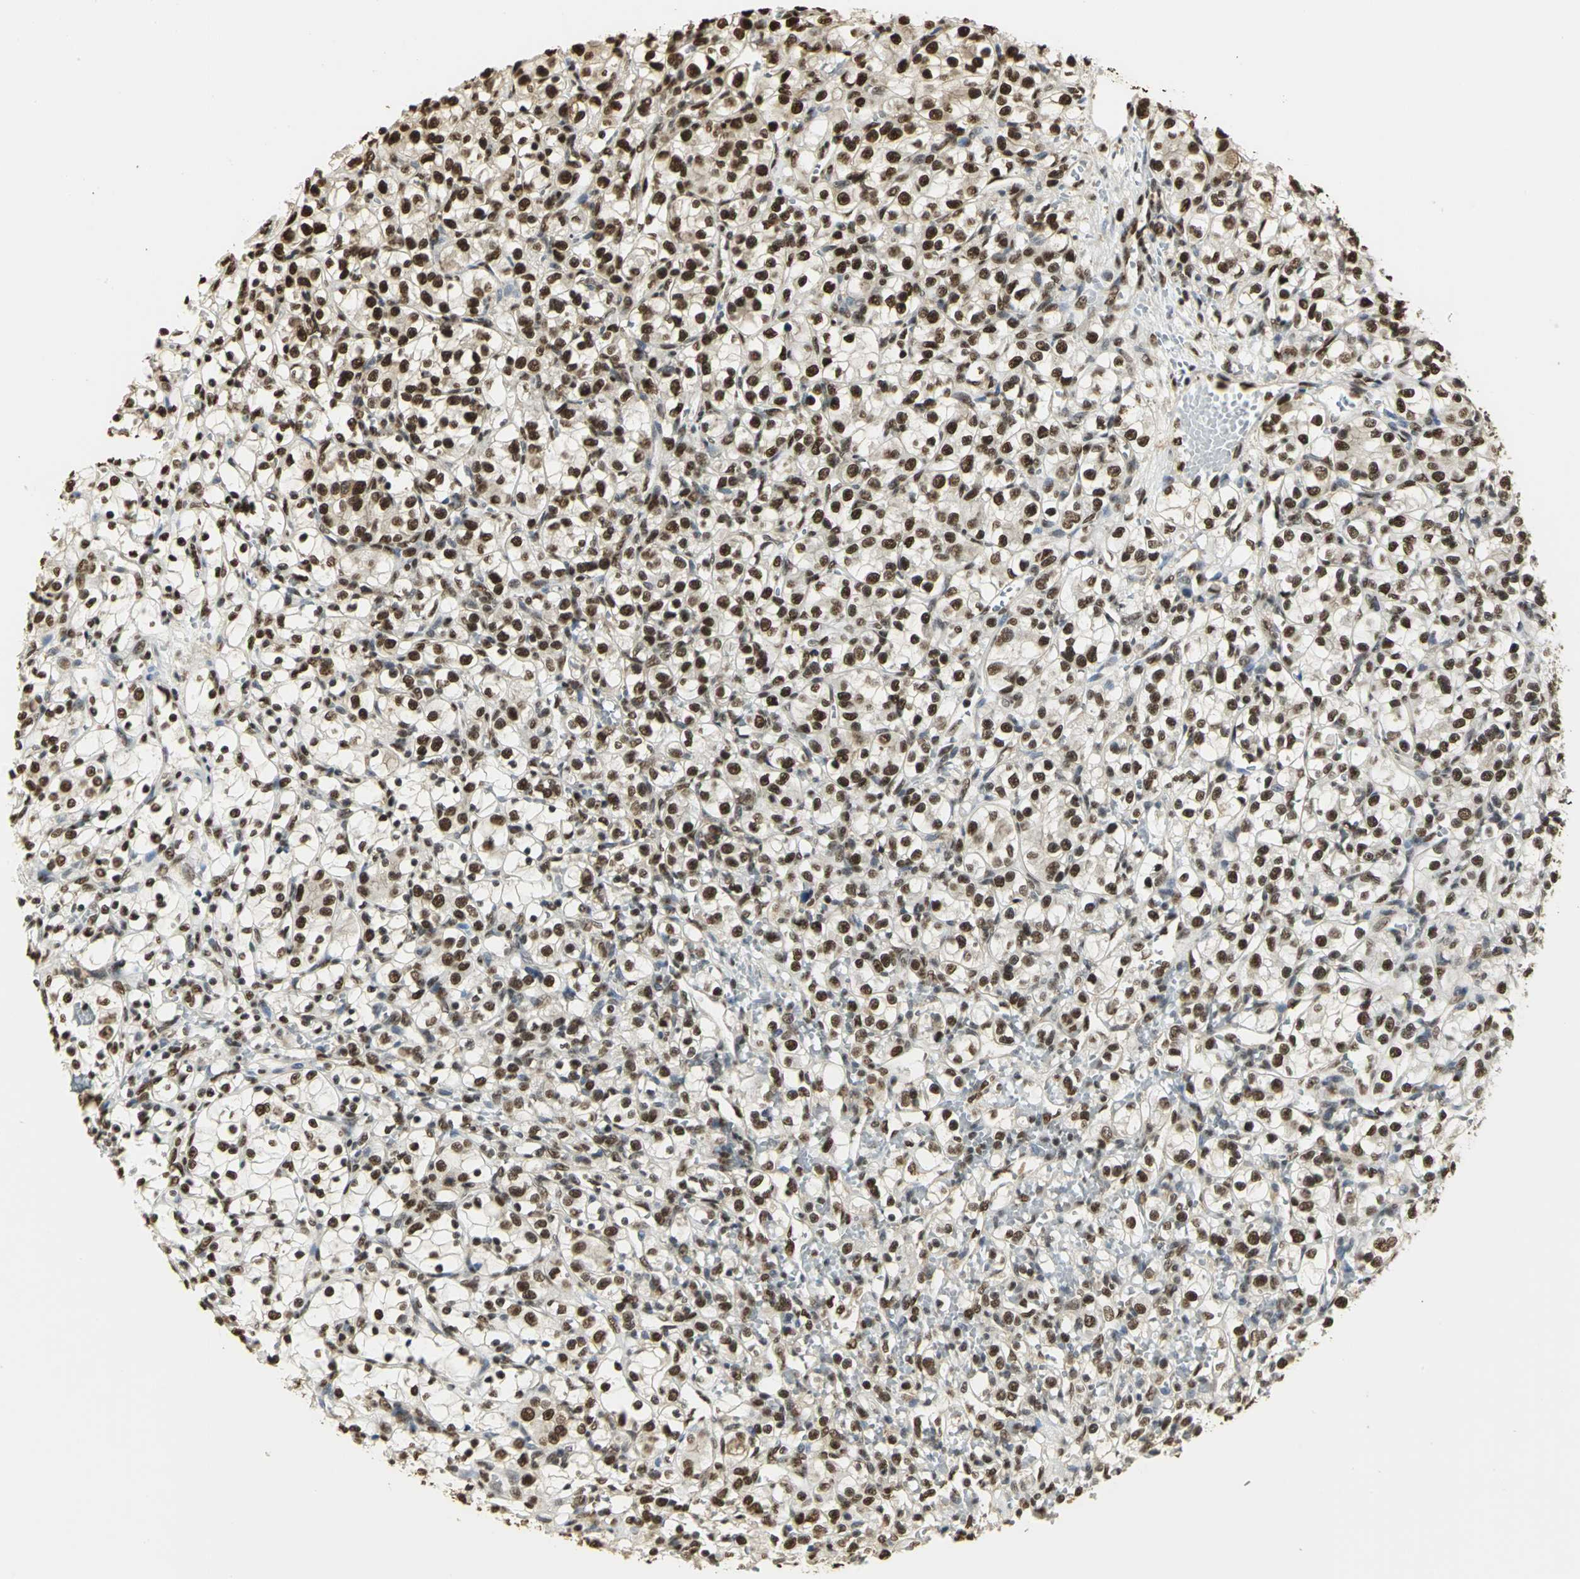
{"staining": {"intensity": "strong", "quantity": ">75%", "location": "nuclear"}, "tissue": "renal cancer", "cell_type": "Tumor cells", "image_type": "cancer", "snomed": [{"axis": "morphology", "description": "Adenocarcinoma, NOS"}, {"axis": "topography", "description": "Kidney"}], "caption": "An image of renal cancer stained for a protein displays strong nuclear brown staining in tumor cells.", "gene": "SET", "patient": {"sex": "female", "age": 69}}